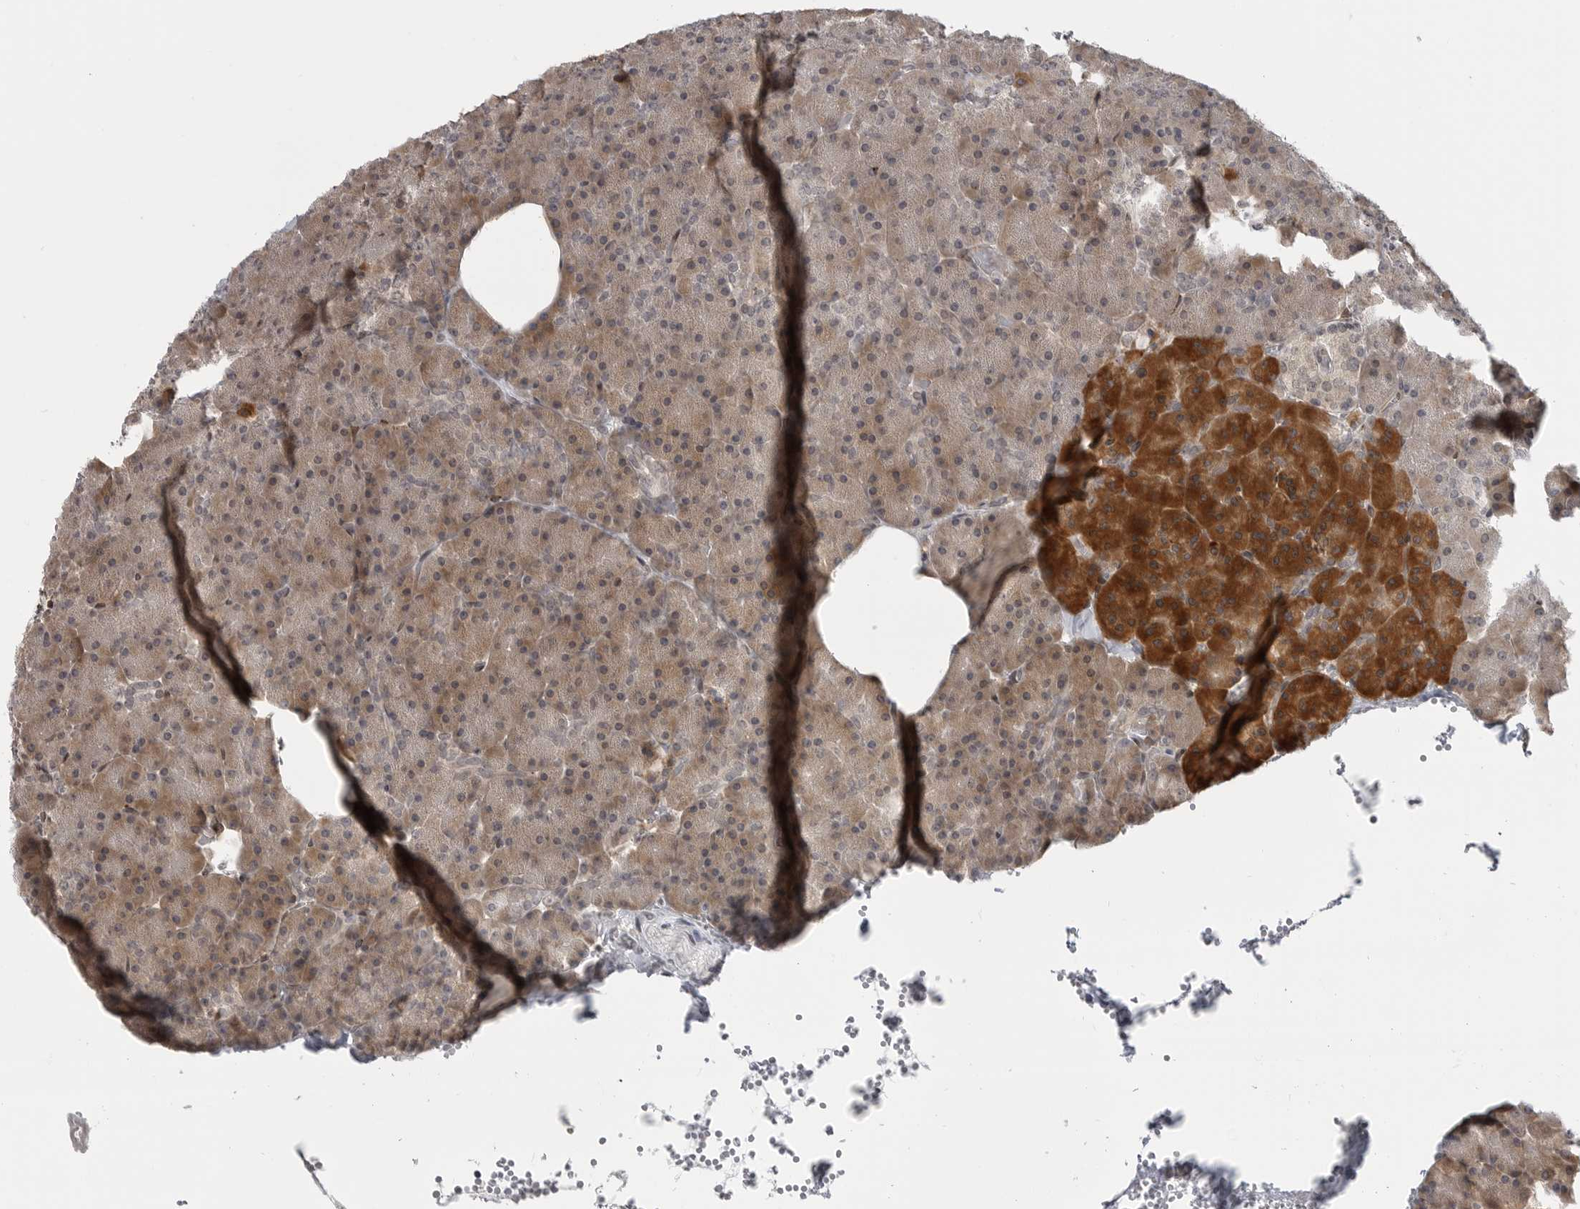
{"staining": {"intensity": "moderate", "quantity": "25%-75%", "location": "cytoplasmic/membranous,nuclear"}, "tissue": "pancreas", "cell_type": "Exocrine glandular cells", "image_type": "normal", "snomed": [{"axis": "morphology", "description": "Normal tissue, NOS"}, {"axis": "morphology", "description": "Carcinoid, malignant, NOS"}, {"axis": "topography", "description": "Pancreas"}], "caption": "This histopathology image shows IHC staining of benign pancreas, with medium moderate cytoplasmic/membranous,nuclear staining in approximately 25%-75% of exocrine glandular cells.", "gene": "CEP295NL", "patient": {"sex": "female", "age": 35}}